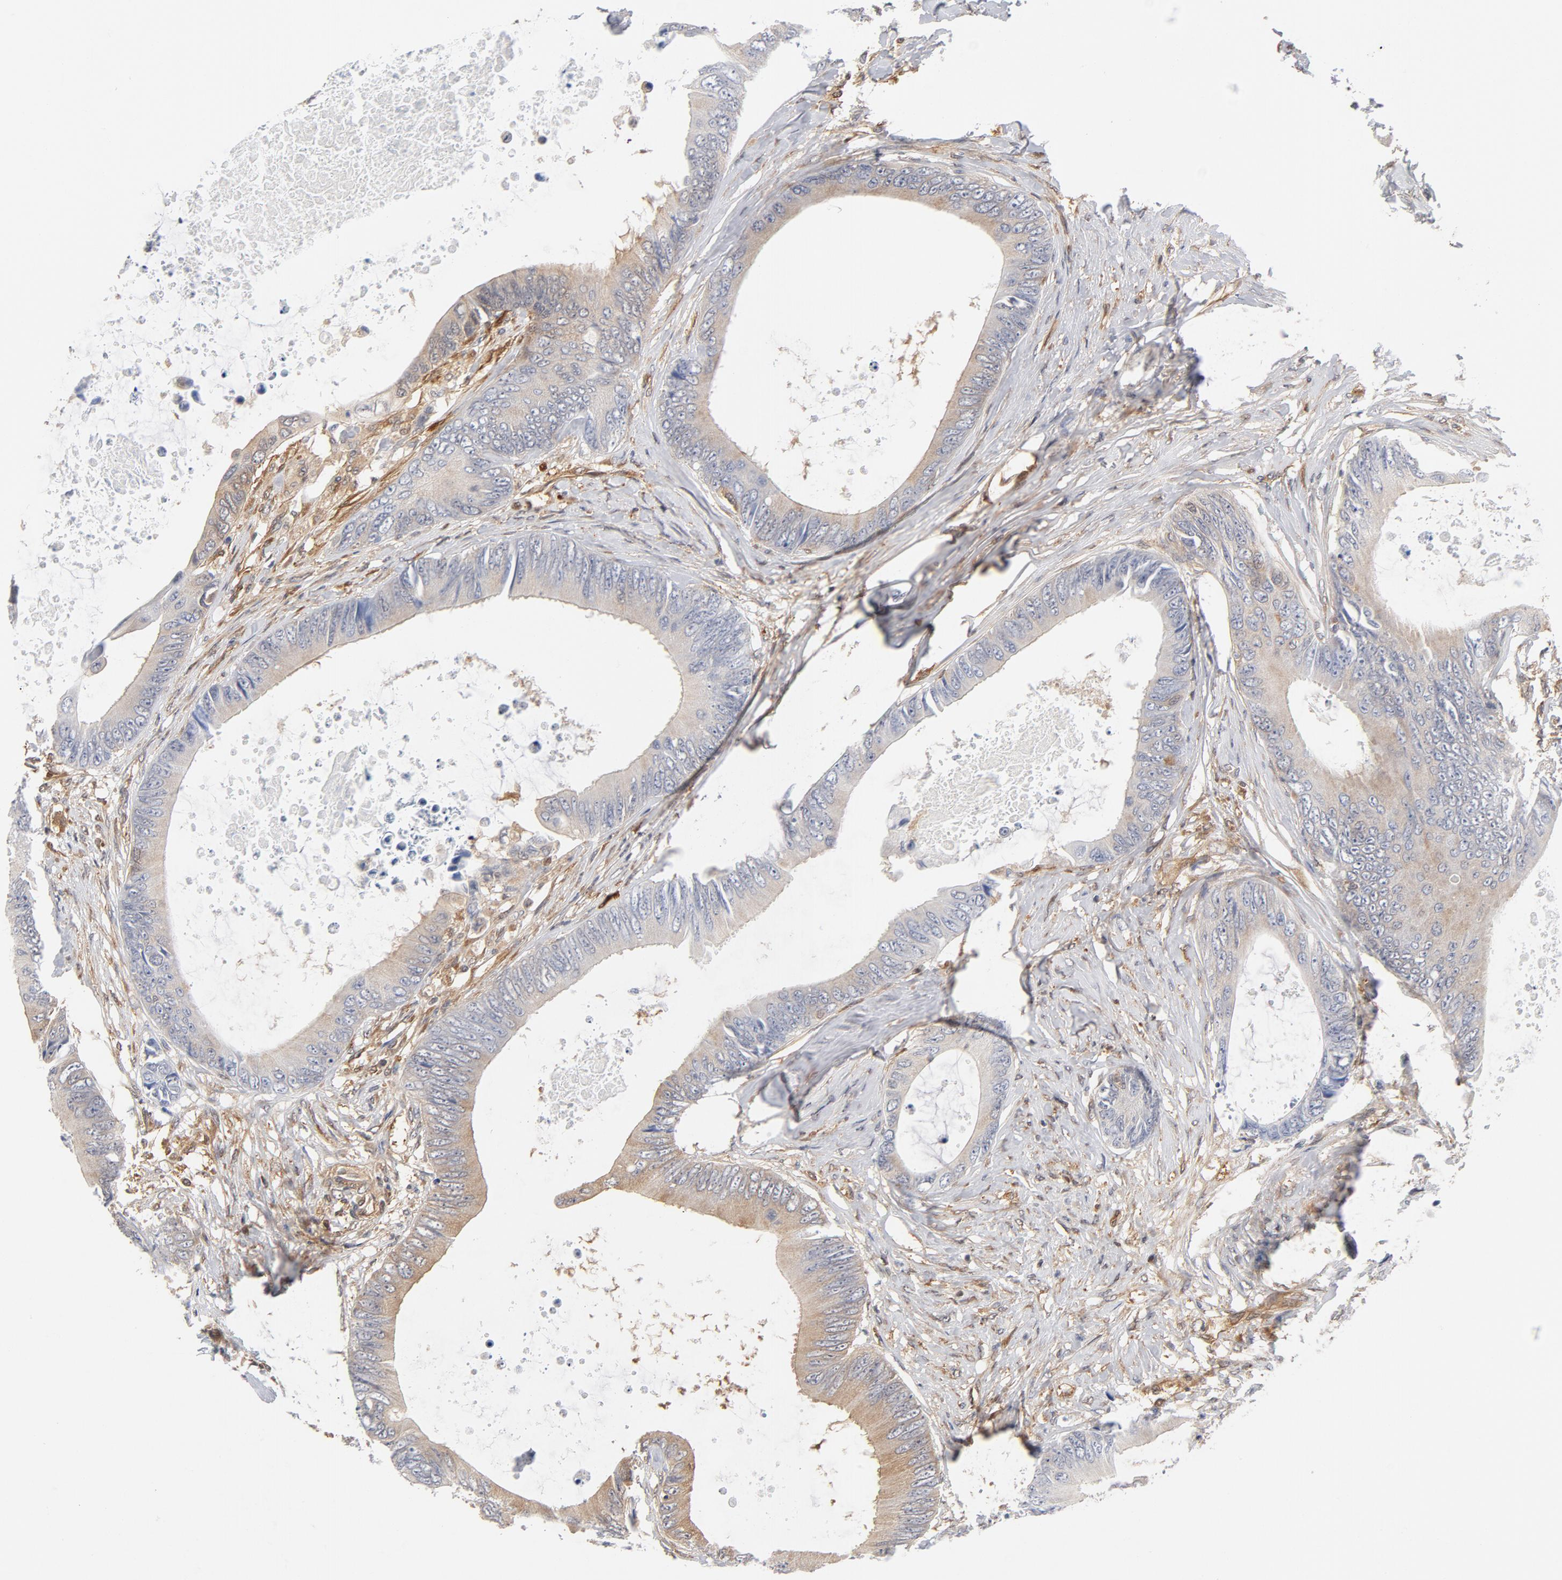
{"staining": {"intensity": "negative", "quantity": "none", "location": "none"}, "tissue": "colorectal cancer", "cell_type": "Tumor cells", "image_type": "cancer", "snomed": [{"axis": "morphology", "description": "Normal tissue, NOS"}, {"axis": "morphology", "description": "Adenocarcinoma, NOS"}, {"axis": "topography", "description": "Rectum"}, {"axis": "topography", "description": "Peripheral nerve tissue"}], "caption": "Adenocarcinoma (colorectal) was stained to show a protein in brown. There is no significant expression in tumor cells.", "gene": "ASMTL", "patient": {"sex": "female", "age": 77}}